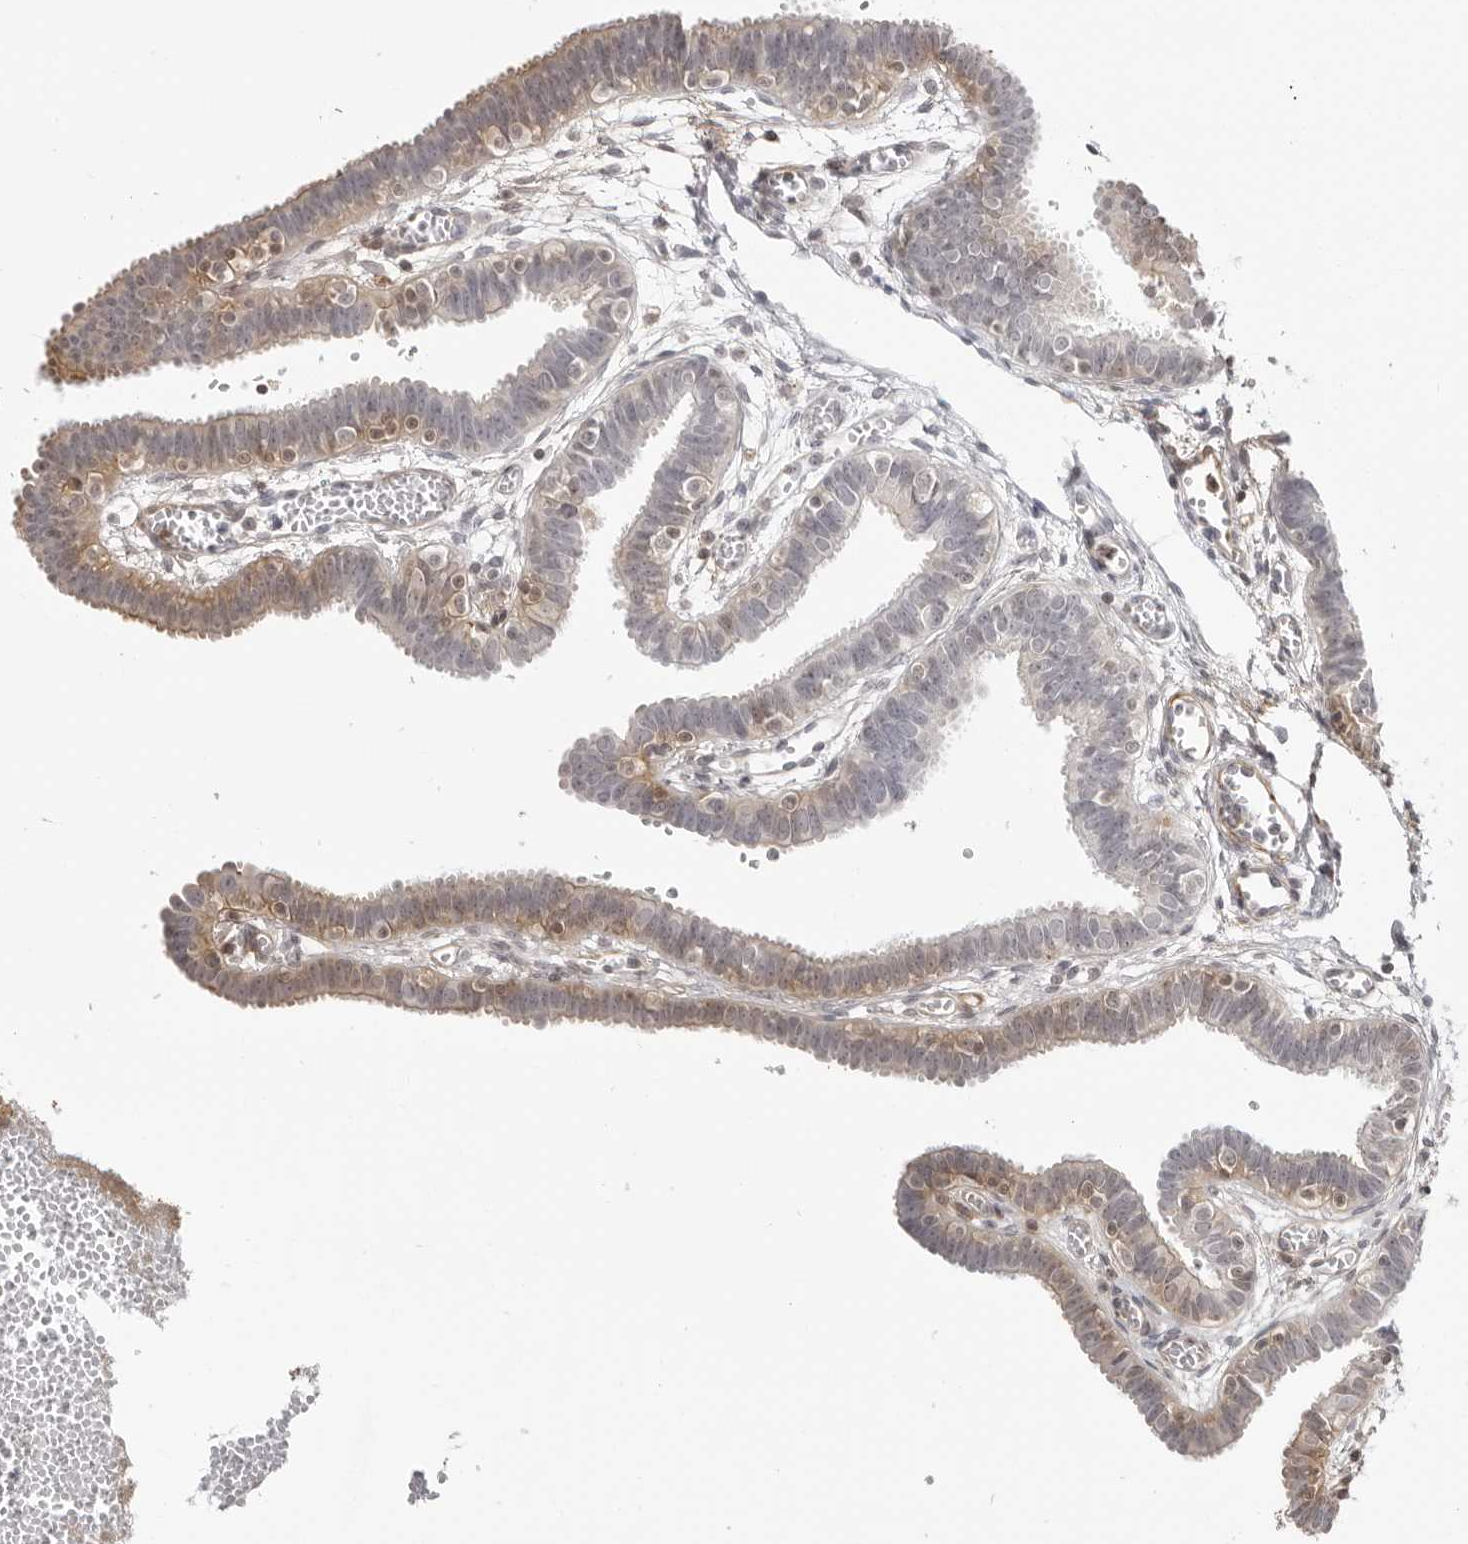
{"staining": {"intensity": "weak", "quantity": "<25%", "location": "cytoplasmic/membranous"}, "tissue": "fallopian tube", "cell_type": "Glandular cells", "image_type": "normal", "snomed": [{"axis": "morphology", "description": "Normal tissue, NOS"}, {"axis": "topography", "description": "Fallopian tube"}, {"axis": "topography", "description": "Placenta"}], "caption": "Immunohistochemical staining of normal fallopian tube demonstrates no significant positivity in glandular cells.", "gene": "UNK", "patient": {"sex": "female", "age": 32}}